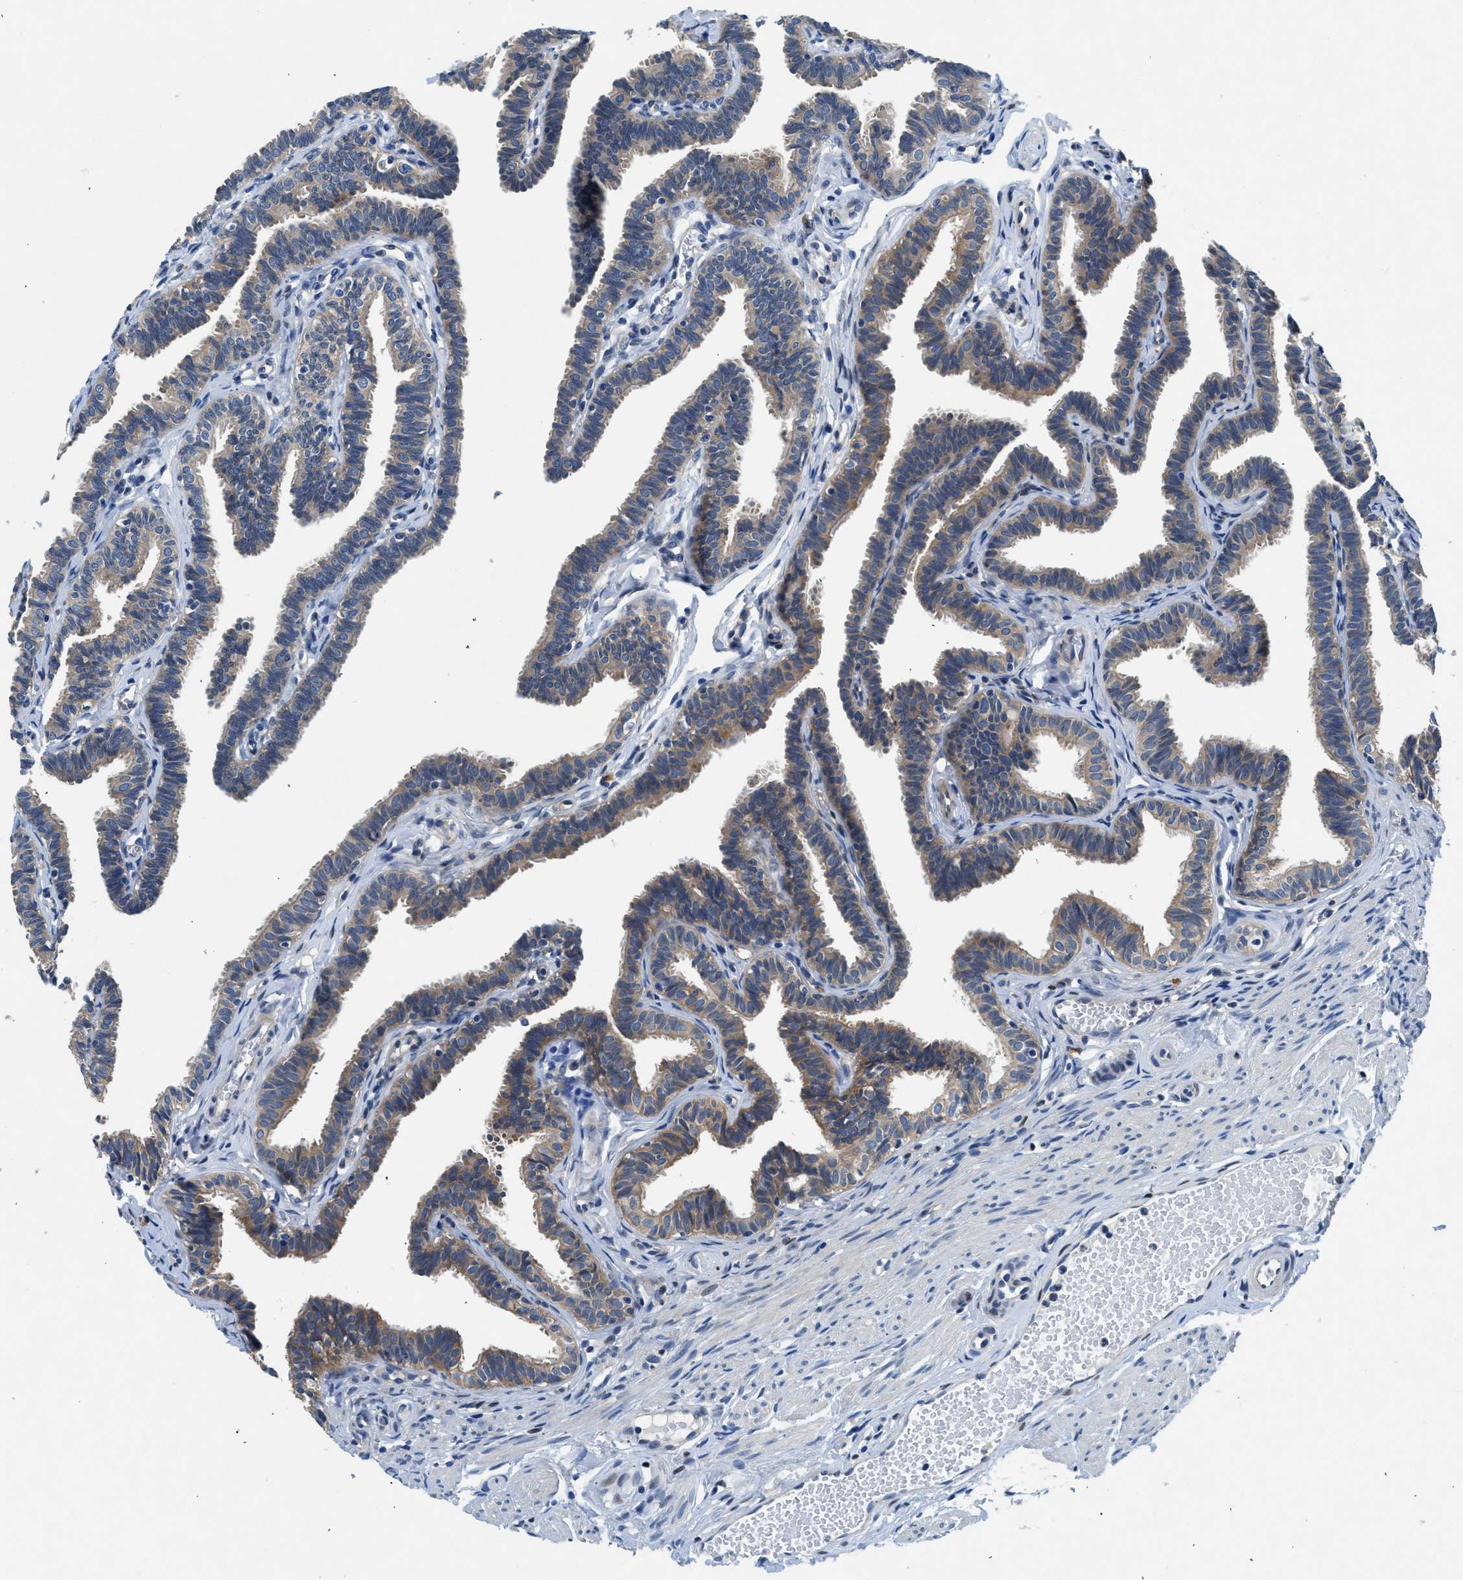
{"staining": {"intensity": "weak", "quantity": "25%-75%", "location": "cytoplasmic/membranous"}, "tissue": "fallopian tube", "cell_type": "Glandular cells", "image_type": "normal", "snomed": [{"axis": "morphology", "description": "Normal tissue, NOS"}, {"axis": "topography", "description": "Fallopian tube"}, {"axis": "topography", "description": "Ovary"}], "caption": "Immunohistochemistry of unremarkable human fallopian tube displays low levels of weak cytoplasmic/membranous staining in approximately 25%-75% of glandular cells.", "gene": "COPS2", "patient": {"sex": "female", "age": 23}}